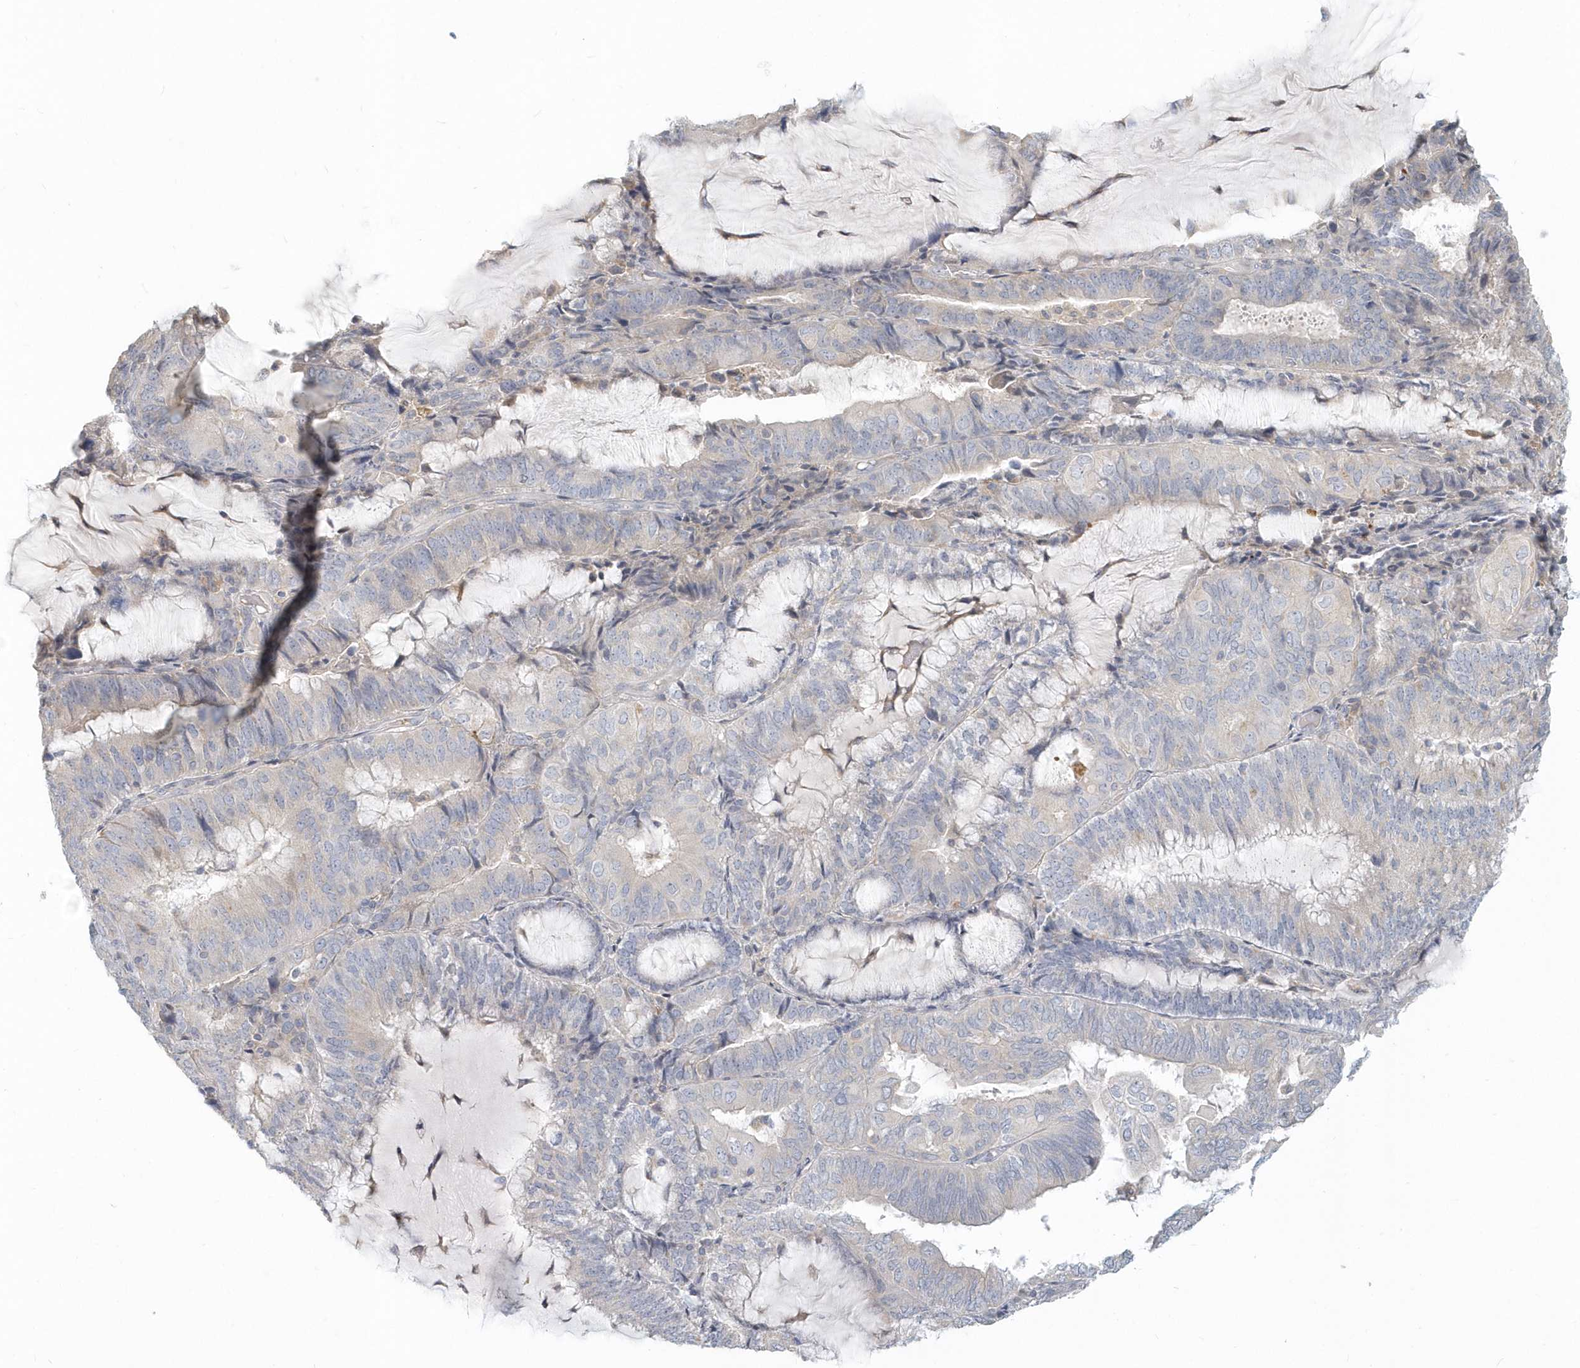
{"staining": {"intensity": "negative", "quantity": "none", "location": "none"}, "tissue": "endometrial cancer", "cell_type": "Tumor cells", "image_type": "cancer", "snomed": [{"axis": "morphology", "description": "Adenocarcinoma, NOS"}, {"axis": "topography", "description": "Endometrium"}], "caption": "An IHC micrograph of endometrial cancer (adenocarcinoma) is shown. There is no staining in tumor cells of endometrial cancer (adenocarcinoma). (DAB (3,3'-diaminobenzidine) IHC visualized using brightfield microscopy, high magnification).", "gene": "NAPB", "patient": {"sex": "female", "age": 81}}